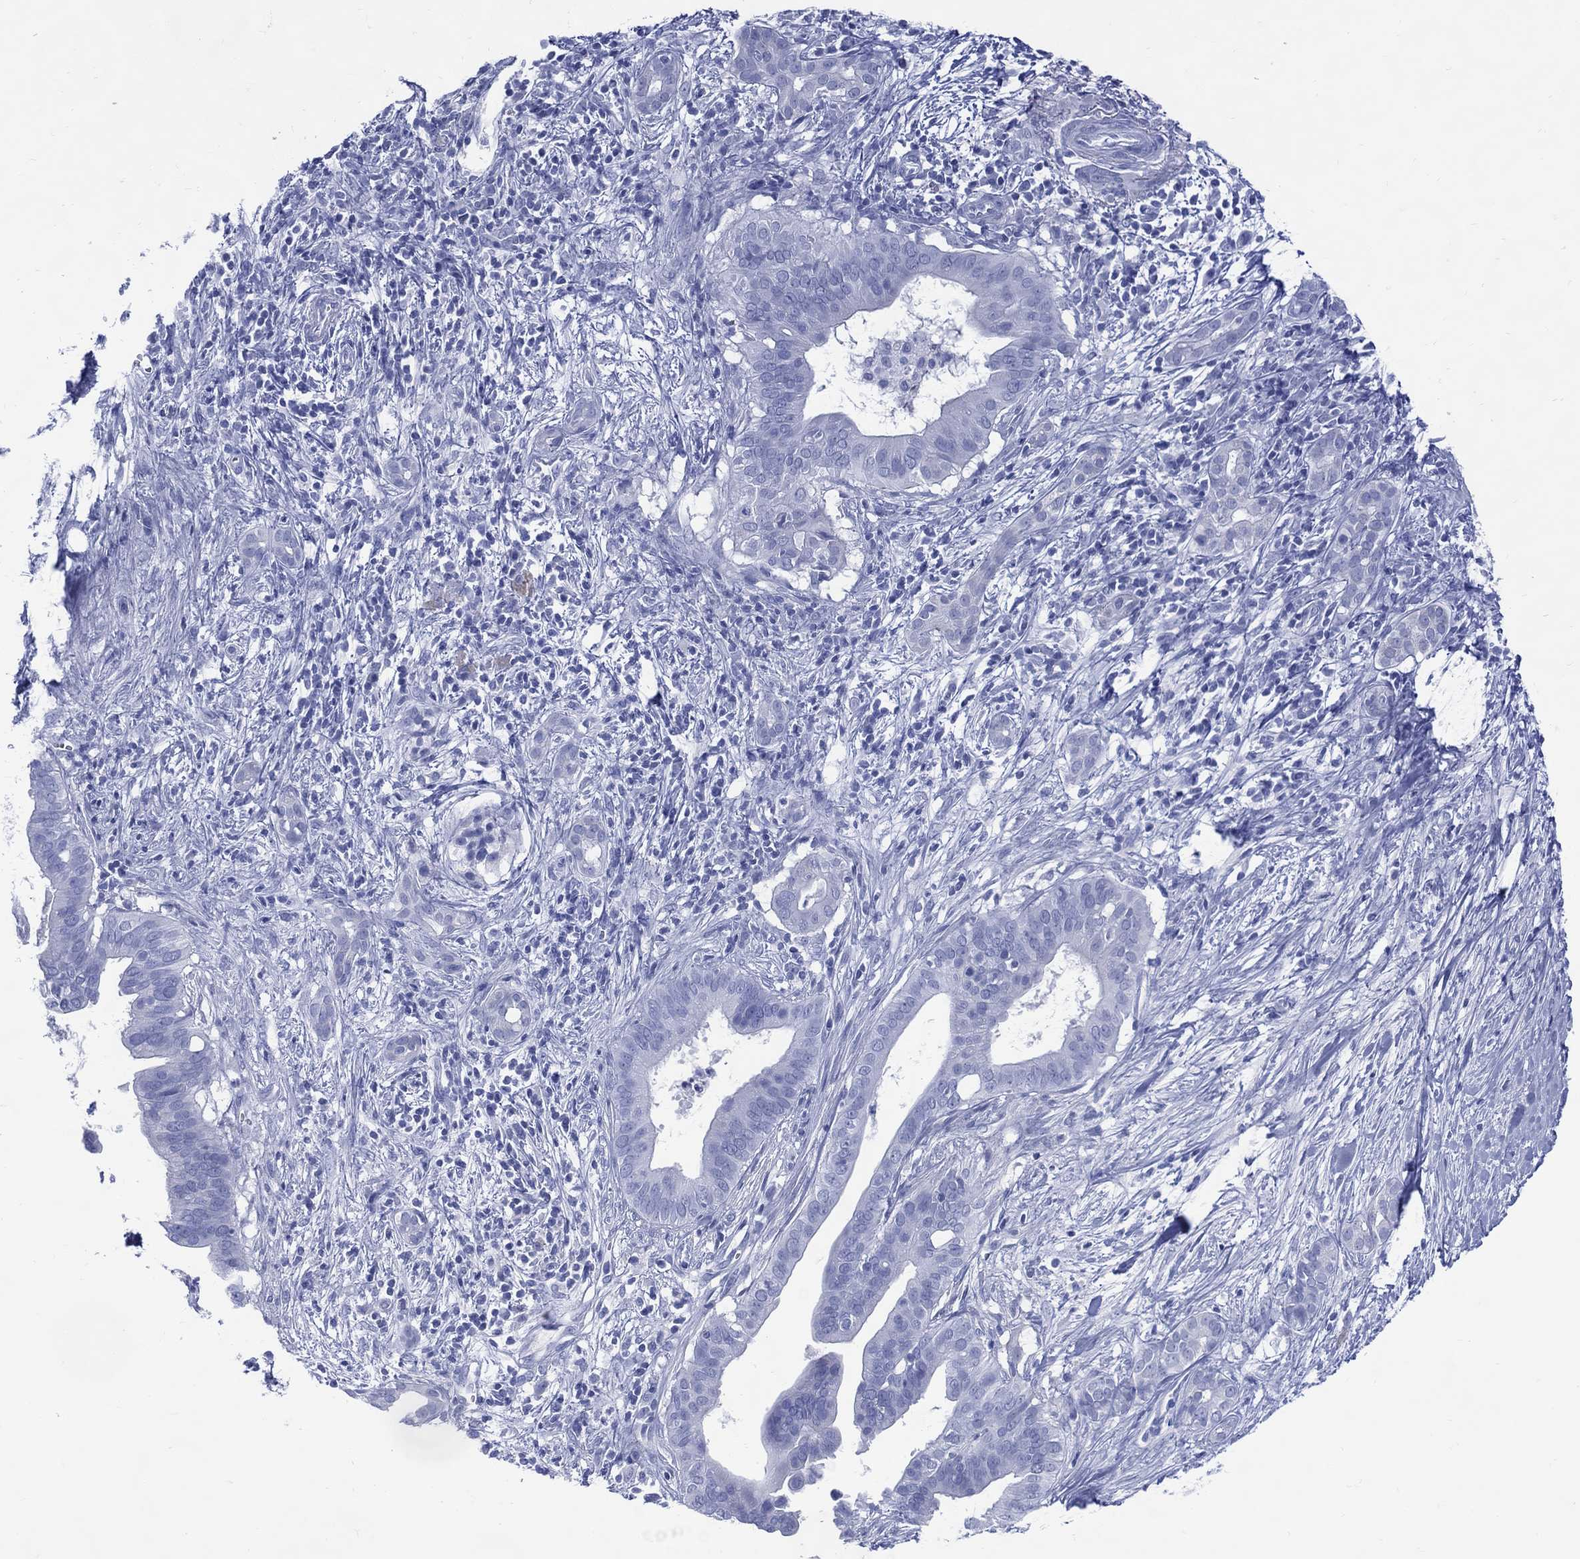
{"staining": {"intensity": "negative", "quantity": "none", "location": "none"}, "tissue": "pancreatic cancer", "cell_type": "Tumor cells", "image_type": "cancer", "snomed": [{"axis": "morphology", "description": "Adenocarcinoma, NOS"}, {"axis": "topography", "description": "Pancreas"}], "caption": "Micrograph shows no significant protein expression in tumor cells of pancreatic cancer (adenocarcinoma). The staining was performed using DAB (3,3'-diaminobenzidine) to visualize the protein expression in brown, while the nuclei were stained in blue with hematoxylin (Magnification: 20x).", "gene": "LRRD1", "patient": {"sex": "male", "age": 61}}